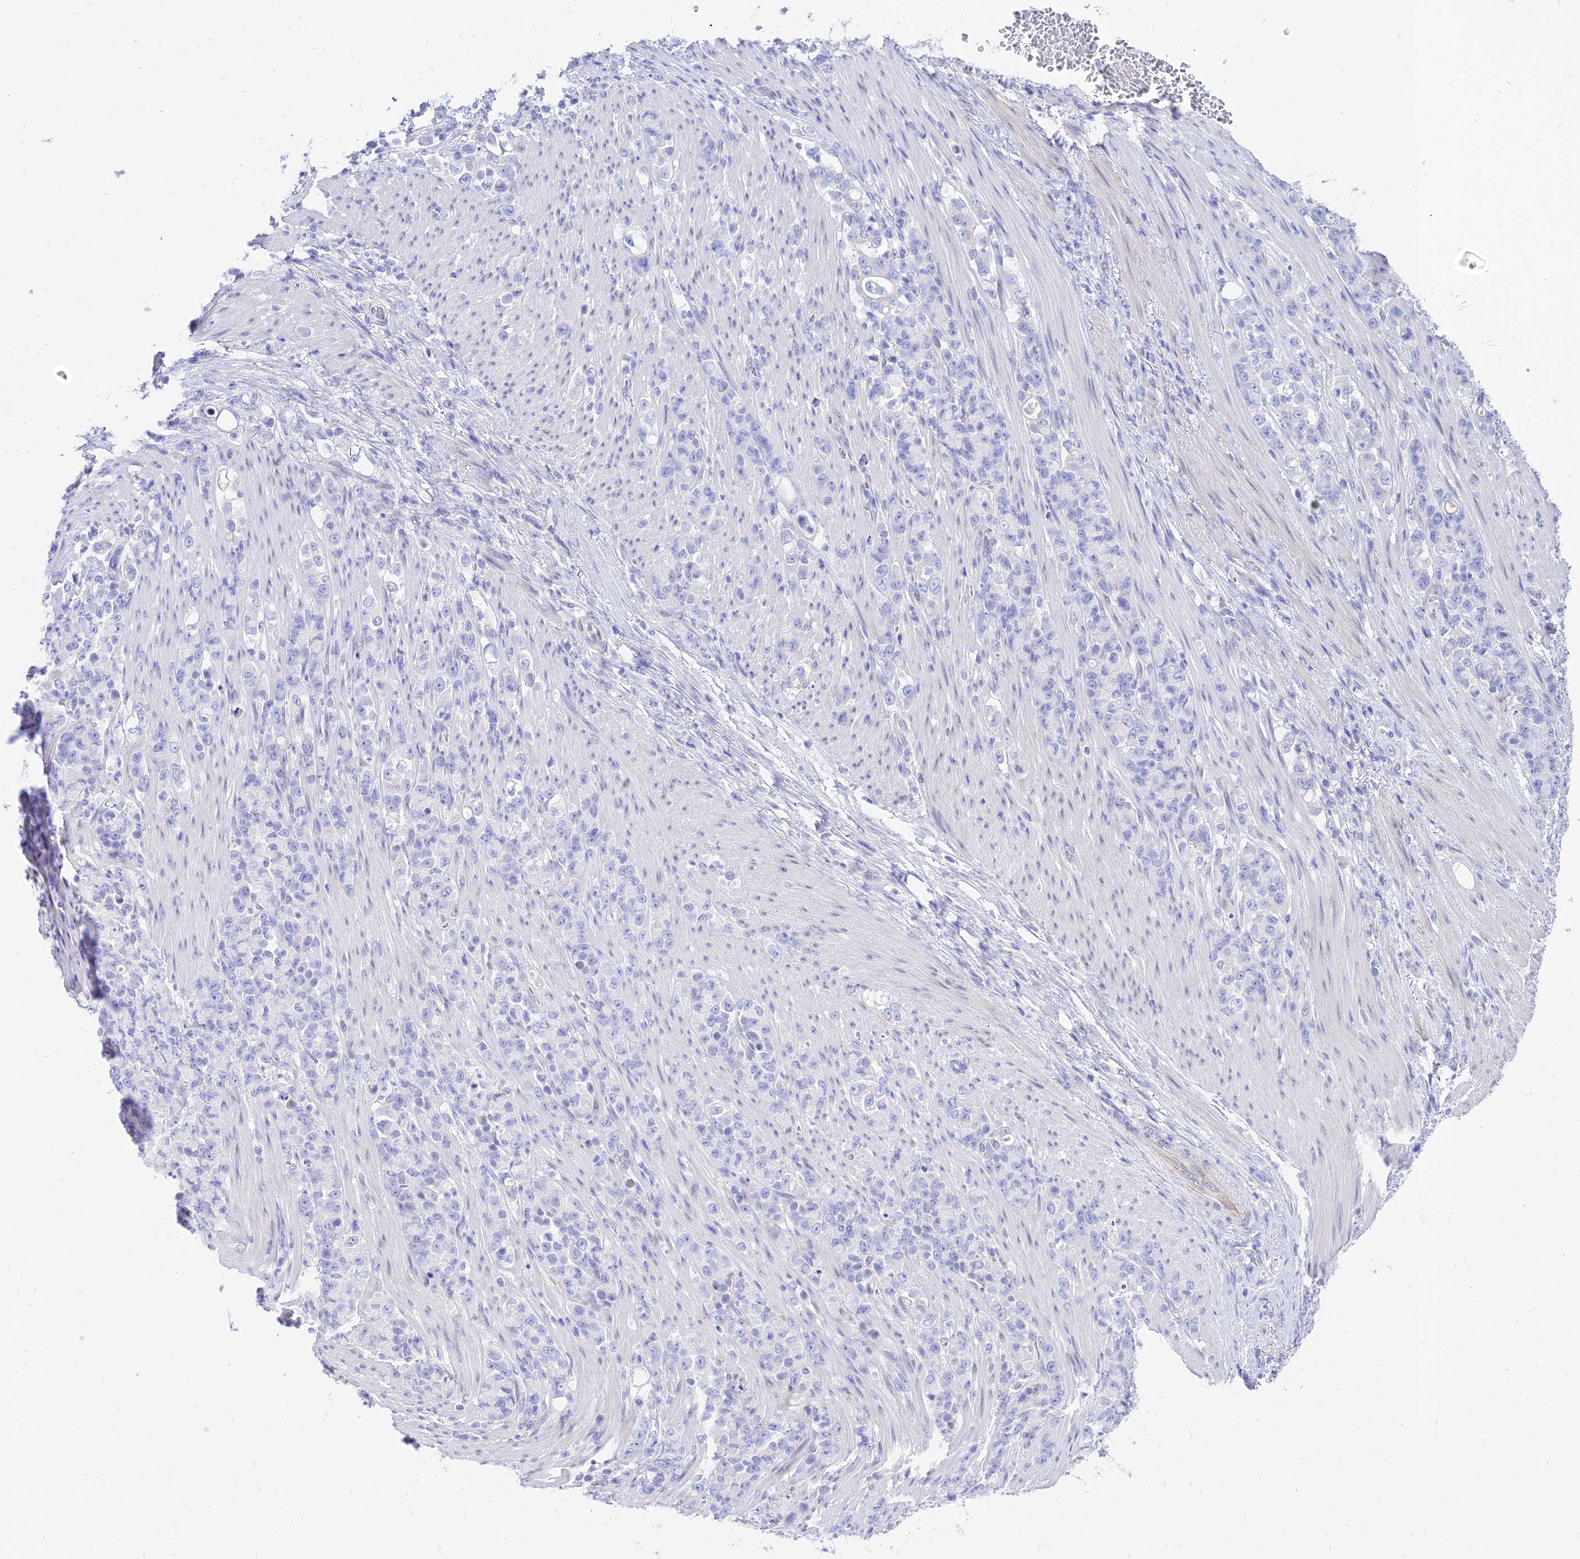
{"staining": {"intensity": "negative", "quantity": "none", "location": "none"}, "tissue": "stomach cancer", "cell_type": "Tumor cells", "image_type": "cancer", "snomed": [{"axis": "morphology", "description": "Normal tissue, NOS"}, {"axis": "morphology", "description": "Adenocarcinoma, NOS"}, {"axis": "topography", "description": "Stomach"}], "caption": "Immunohistochemical staining of stomach cancer (adenocarcinoma) shows no significant staining in tumor cells. Nuclei are stained in blue.", "gene": "TAC3", "patient": {"sex": "female", "age": 79}}